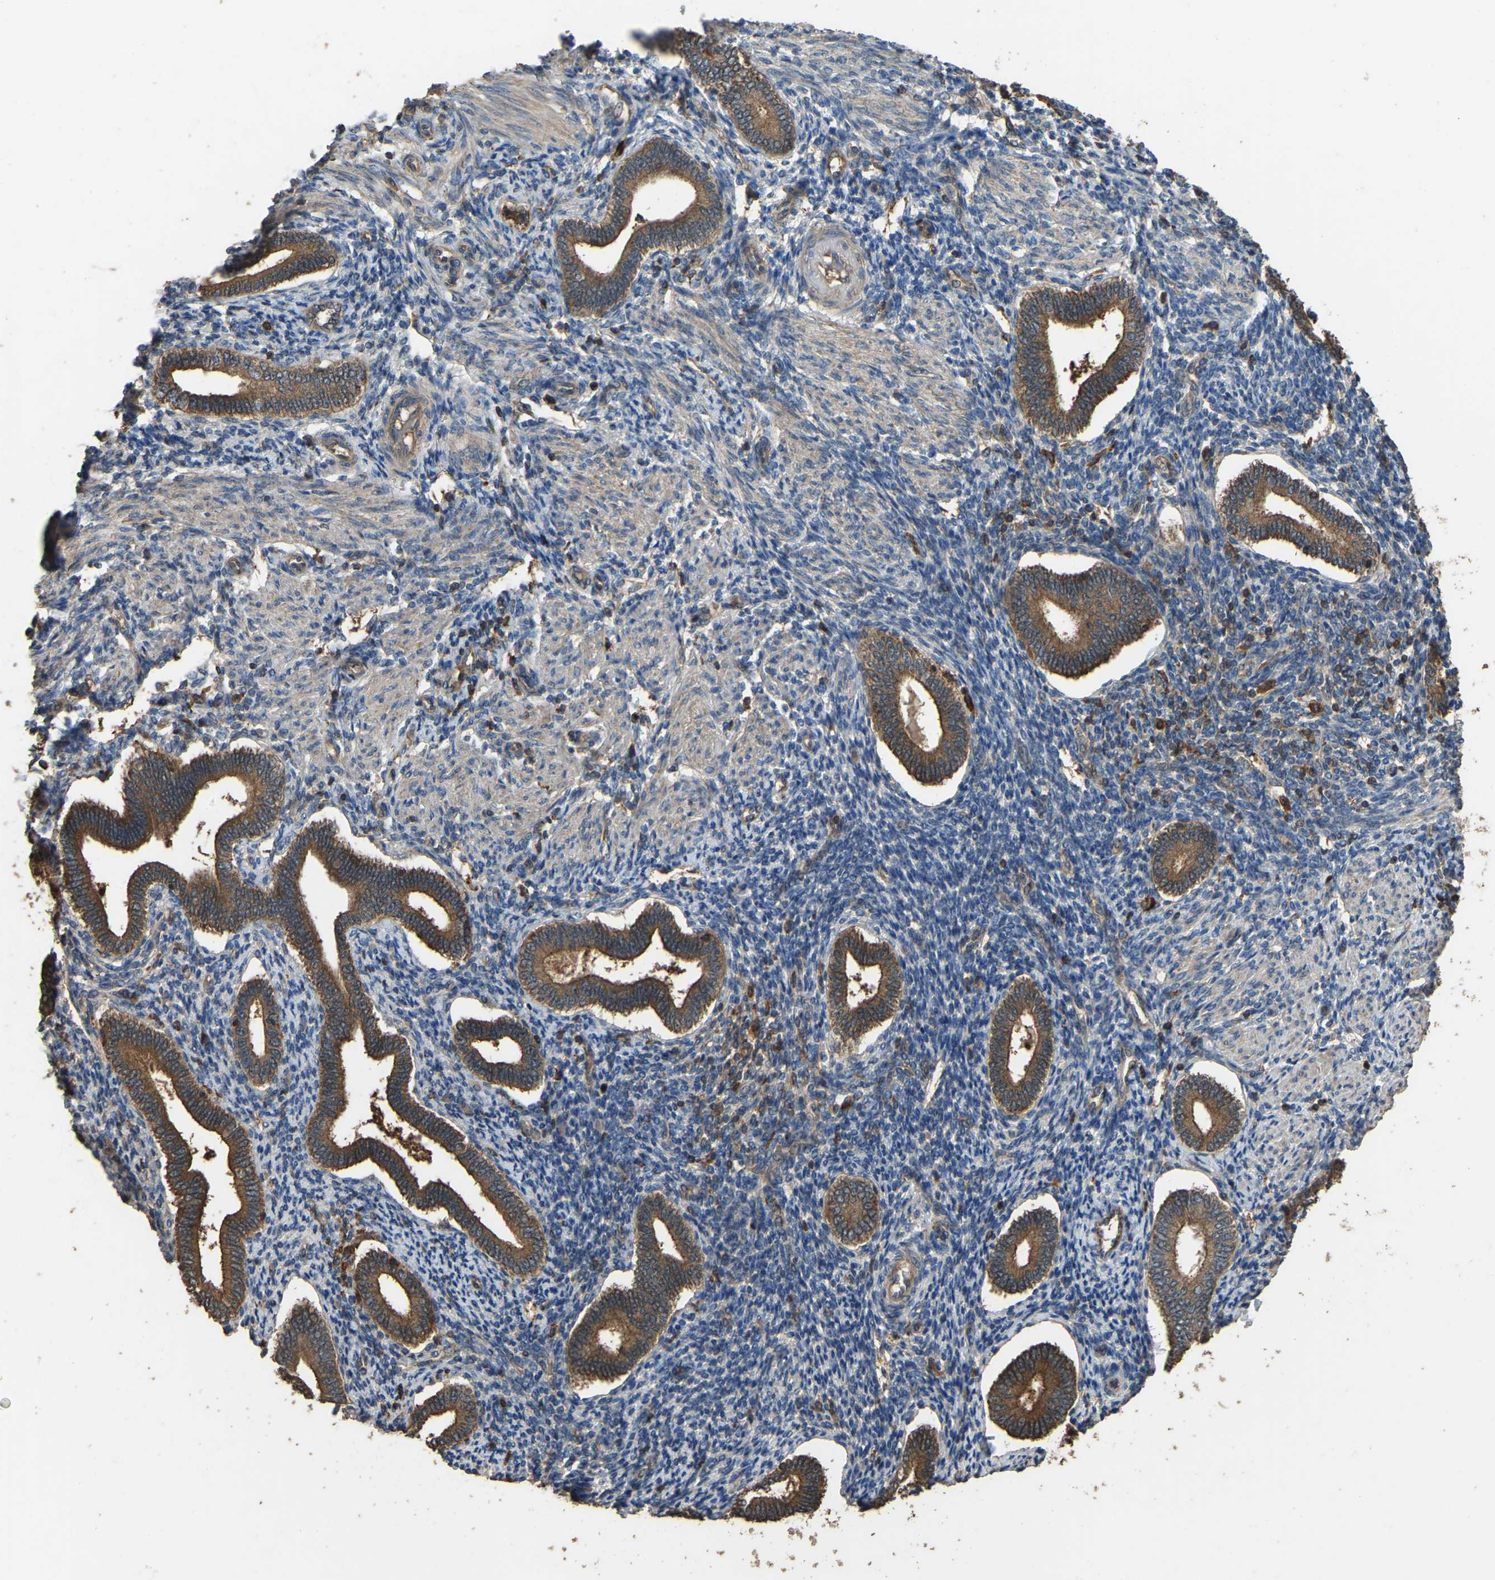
{"staining": {"intensity": "weak", "quantity": "25%-75%", "location": "cytoplasmic/membranous"}, "tissue": "endometrium", "cell_type": "Cells in endometrial stroma", "image_type": "normal", "snomed": [{"axis": "morphology", "description": "Normal tissue, NOS"}, {"axis": "topography", "description": "Endometrium"}], "caption": "Immunohistochemical staining of normal endometrium shows weak cytoplasmic/membranous protein positivity in approximately 25%-75% of cells in endometrial stroma.", "gene": "FHIT", "patient": {"sex": "female", "age": 42}}